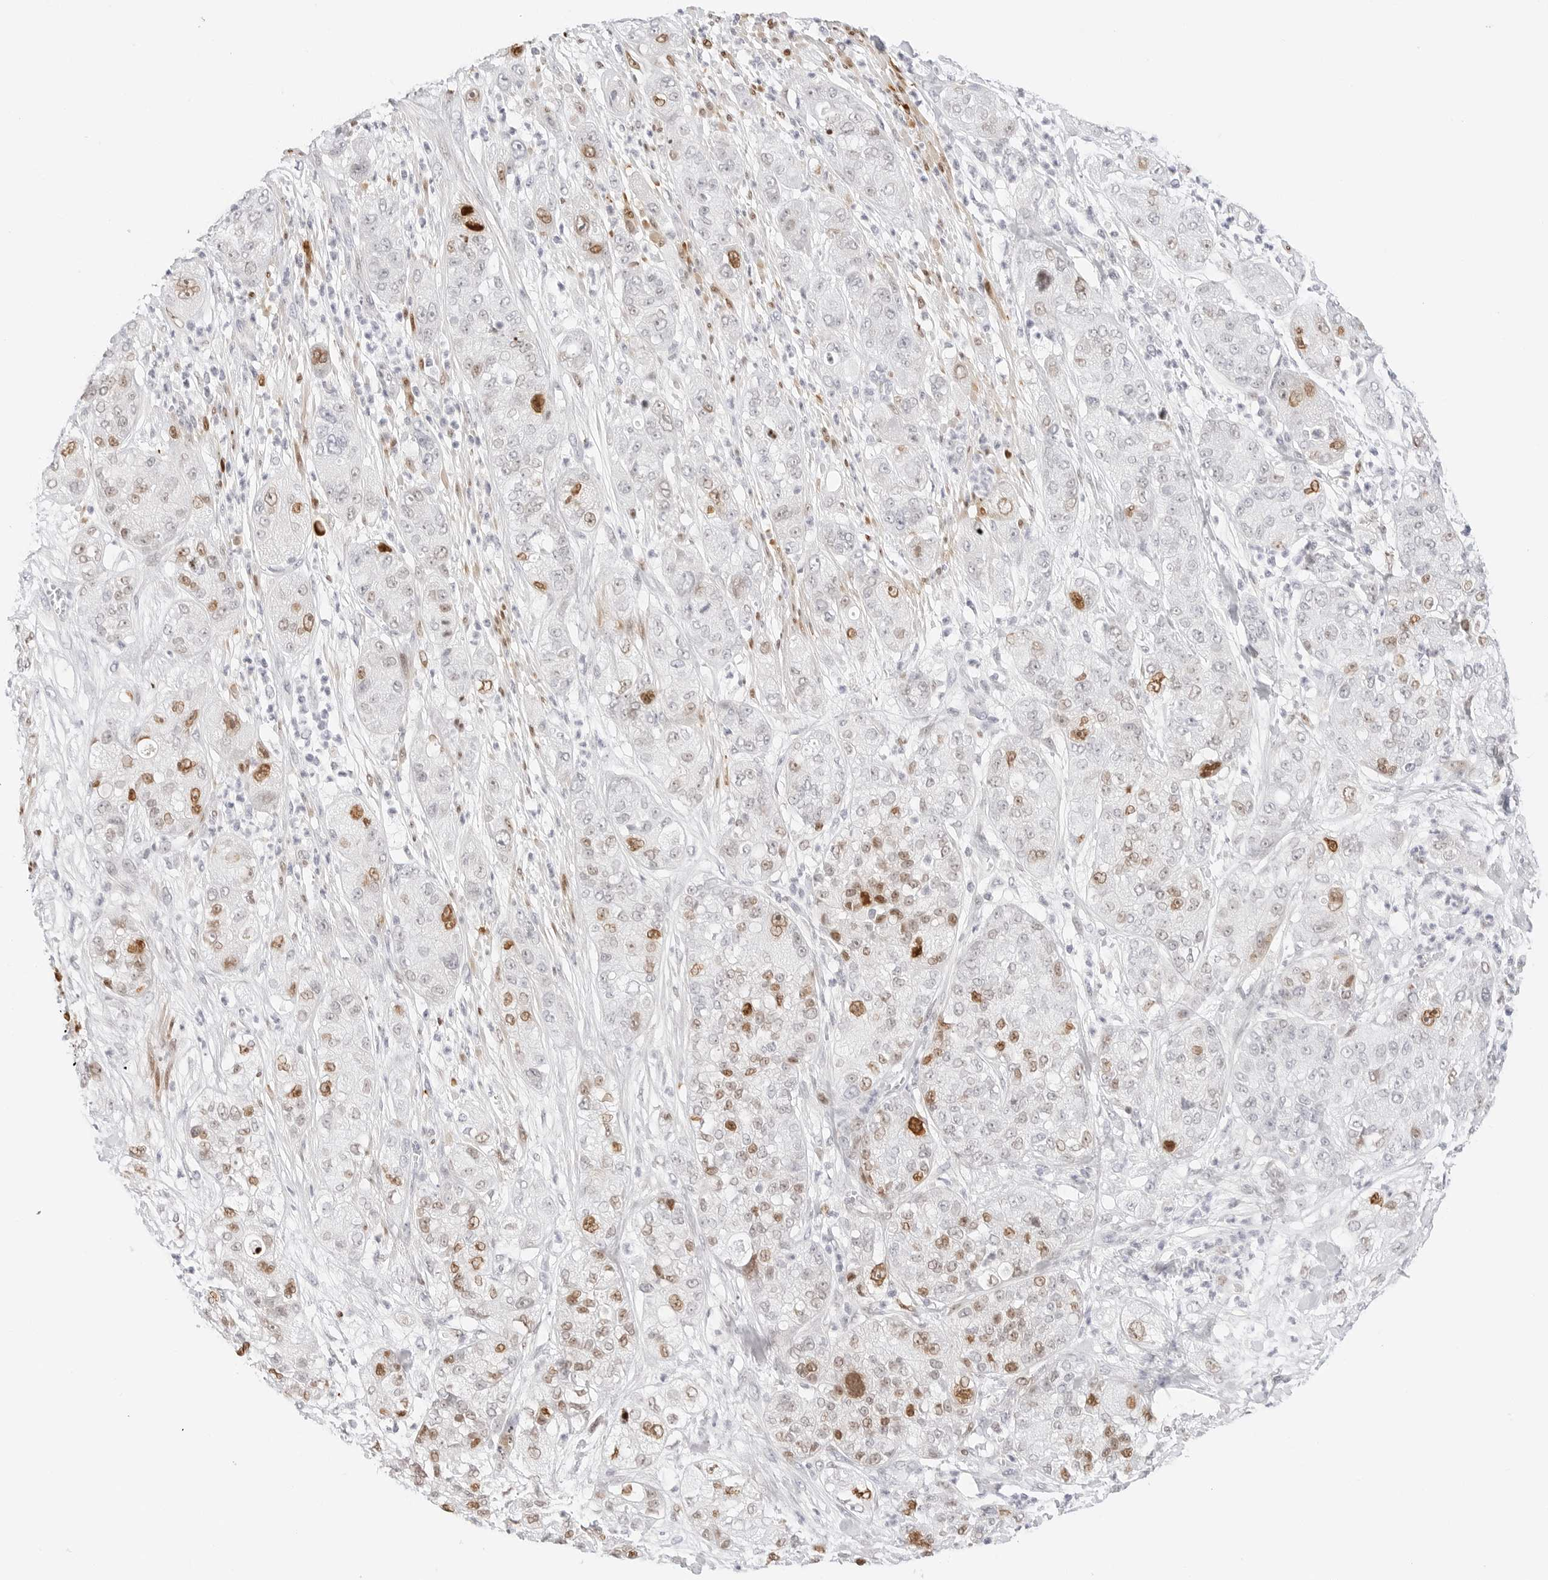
{"staining": {"intensity": "moderate", "quantity": "25%-75%", "location": "nuclear"}, "tissue": "pancreatic cancer", "cell_type": "Tumor cells", "image_type": "cancer", "snomed": [{"axis": "morphology", "description": "Adenocarcinoma, NOS"}, {"axis": "topography", "description": "Pancreas"}], "caption": "This is a photomicrograph of immunohistochemistry (IHC) staining of pancreatic cancer (adenocarcinoma), which shows moderate positivity in the nuclear of tumor cells.", "gene": "SPIDR", "patient": {"sex": "female", "age": 78}}